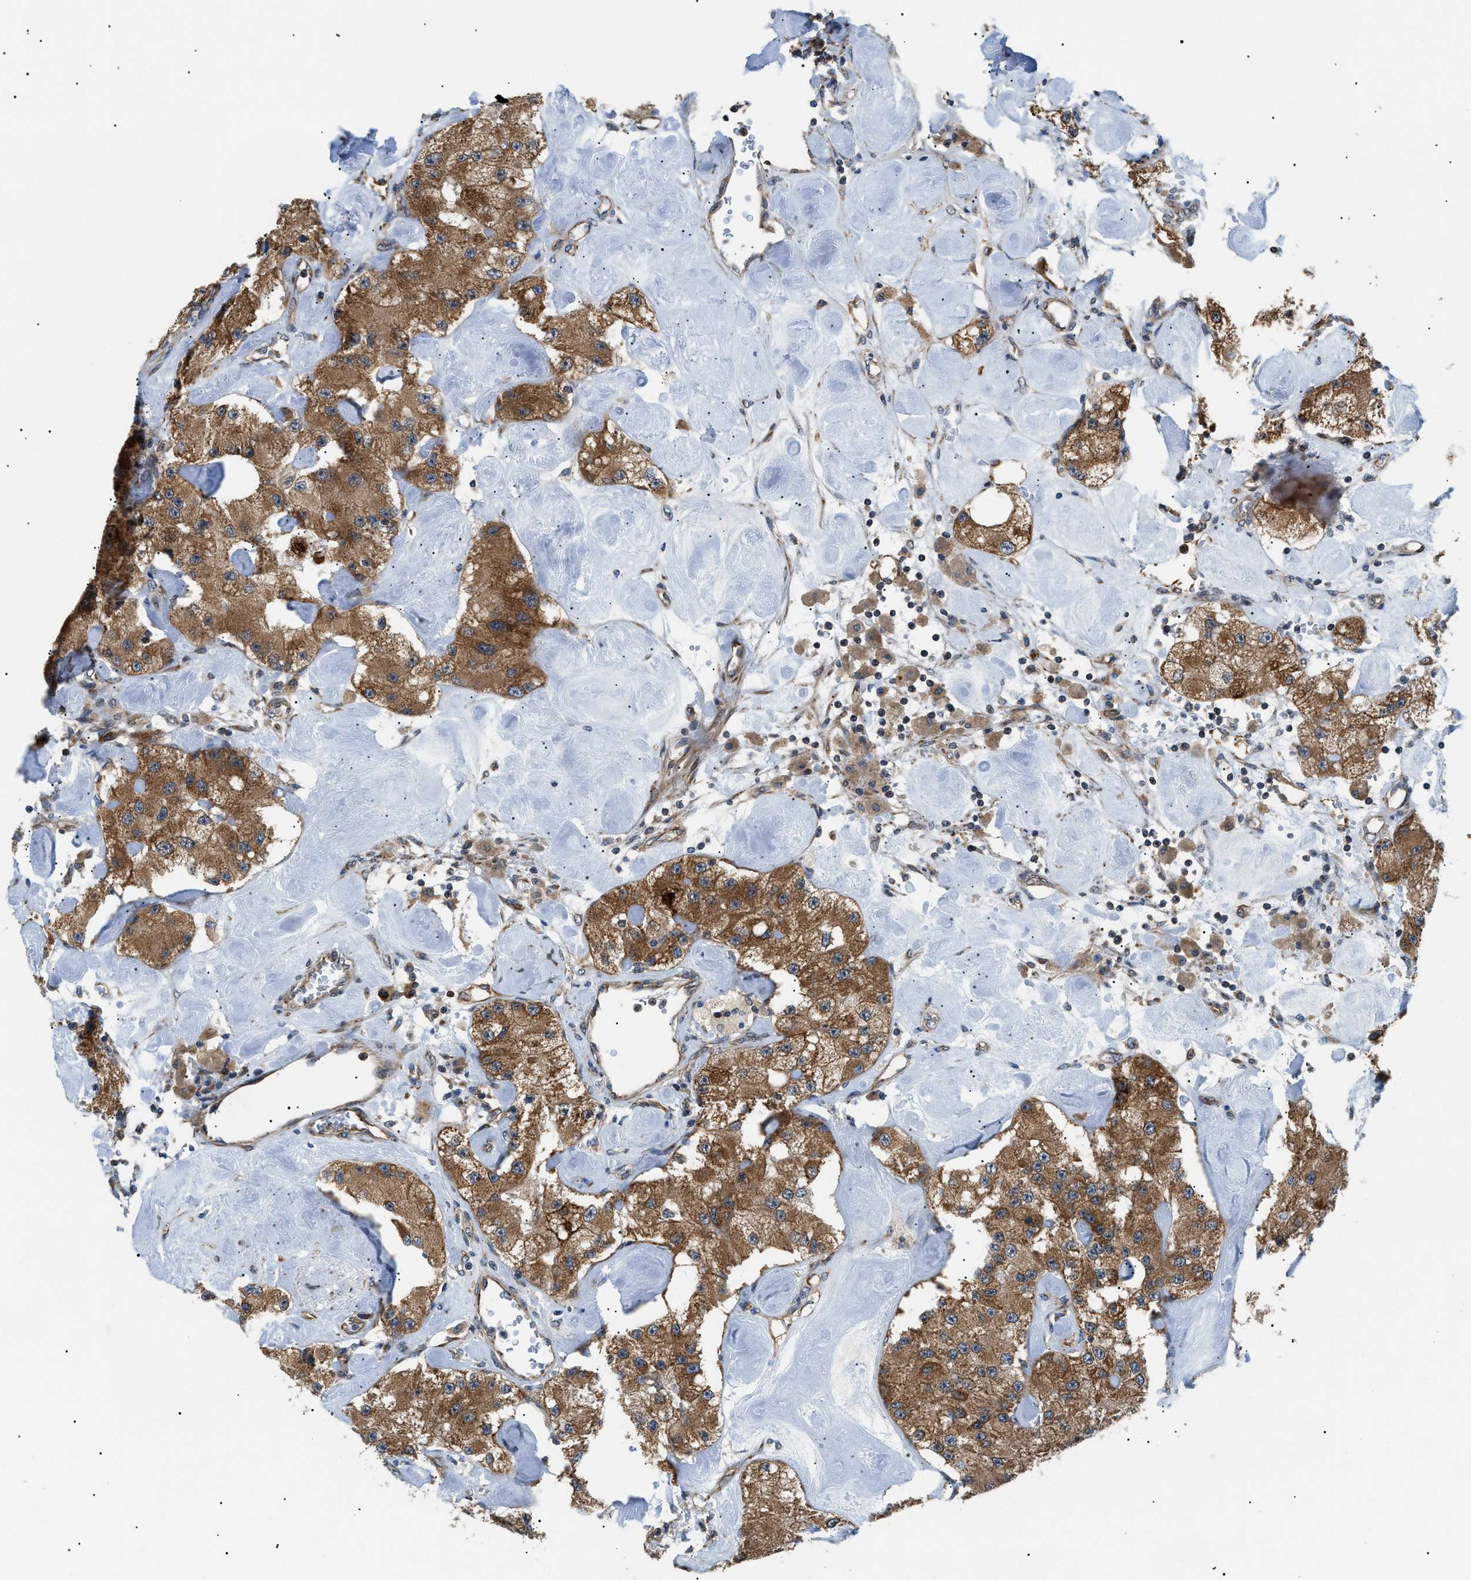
{"staining": {"intensity": "moderate", "quantity": ">75%", "location": "cytoplasmic/membranous"}, "tissue": "carcinoid", "cell_type": "Tumor cells", "image_type": "cancer", "snomed": [{"axis": "morphology", "description": "Carcinoid, malignant, NOS"}, {"axis": "topography", "description": "Pancreas"}], "caption": "Immunohistochemical staining of carcinoid shows moderate cytoplasmic/membranous protein staining in about >75% of tumor cells. The staining was performed using DAB (3,3'-diaminobenzidine), with brown indicating positive protein expression. Nuclei are stained blue with hematoxylin.", "gene": "SRPK1", "patient": {"sex": "male", "age": 41}}